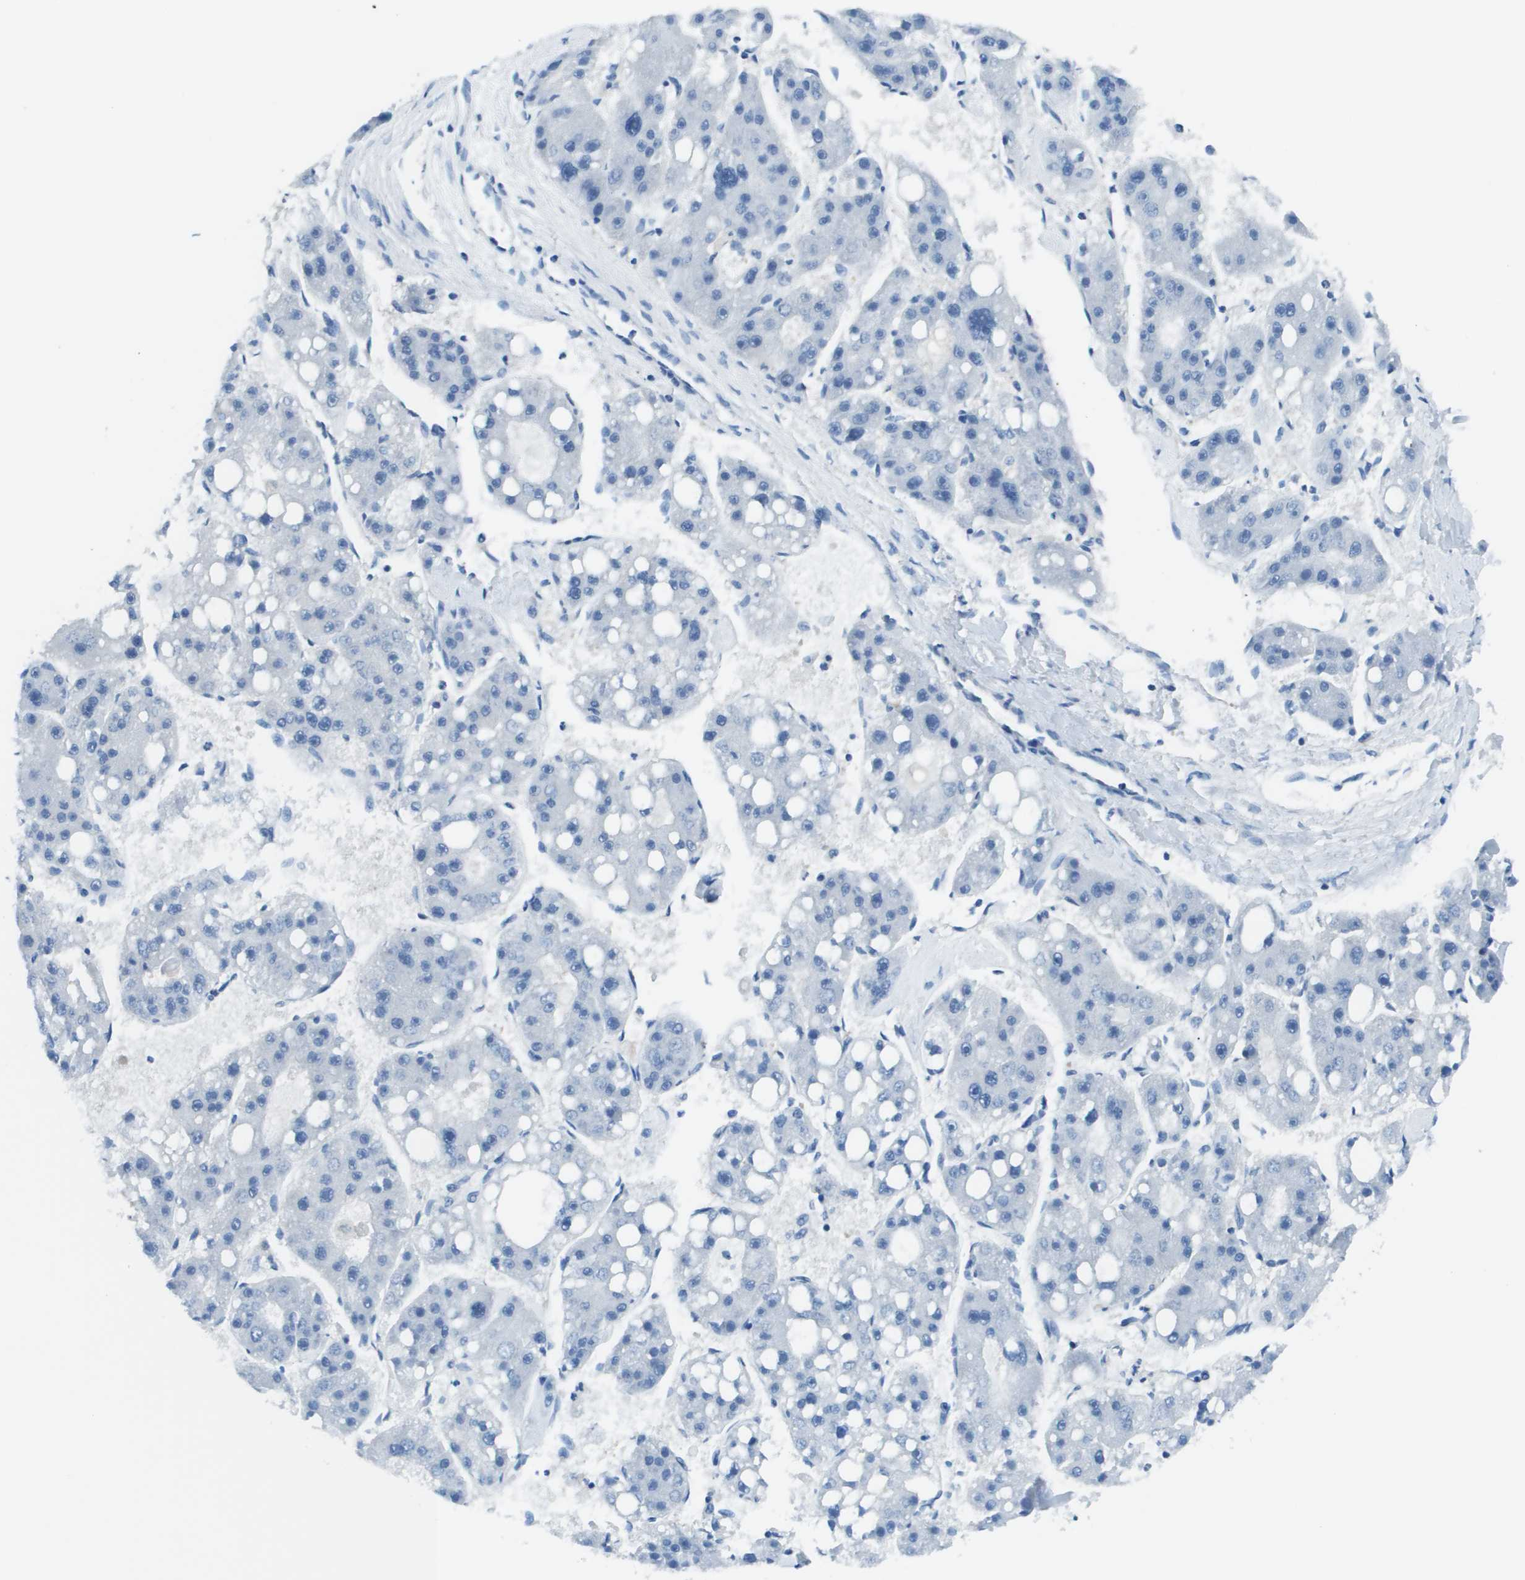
{"staining": {"intensity": "negative", "quantity": "none", "location": "none"}, "tissue": "liver cancer", "cell_type": "Tumor cells", "image_type": "cancer", "snomed": [{"axis": "morphology", "description": "Carcinoma, Hepatocellular, NOS"}, {"axis": "topography", "description": "Liver"}], "caption": "This is a histopathology image of immunohistochemistry staining of liver hepatocellular carcinoma, which shows no expression in tumor cells.", "gene": "STIP1", "patient": {"sex": "female", "age": 61}}